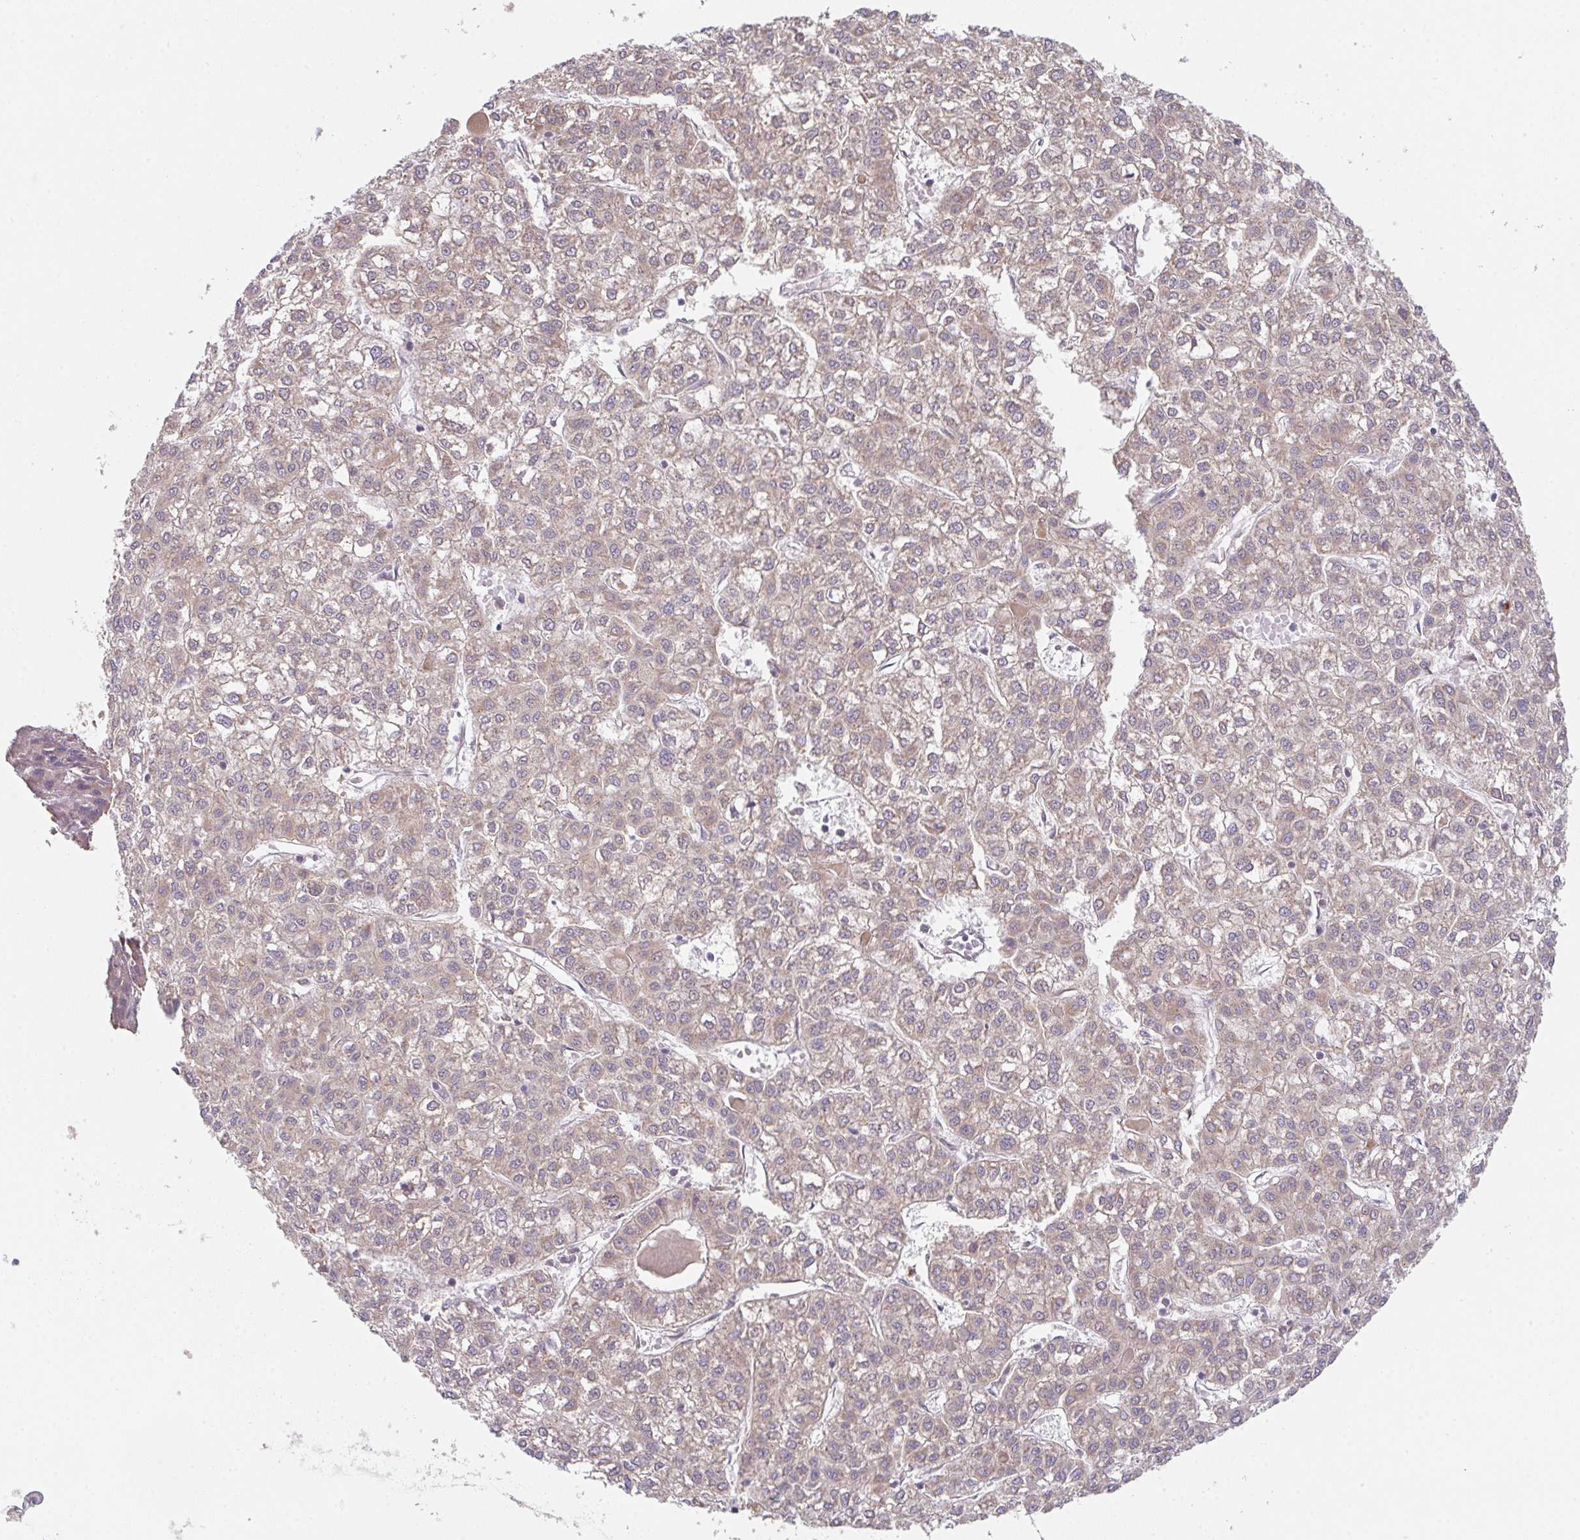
{"staining": {"intensity": "weak", "quantity": ">75%", "location": "cytoplasmic/membranous"}, "tissue": "liver cancer", "cell_type": "Tumor cells", "image_type": "cancer", "snomed": [{"axis": "morphology", "description": "Carcinoma, Hepatocellular, NOS"}, {"axis": "topography", "description": "Liver"}], "caption": "Brown immunohistochemical staining in human hepatocellular carcinoma (liver) demonstrates weak cytoplasmic/membranous positivity in approximately >75% of tumor cells.", "gene": "TSPAN31", "patient": {"sex": "female", "age": 43}}